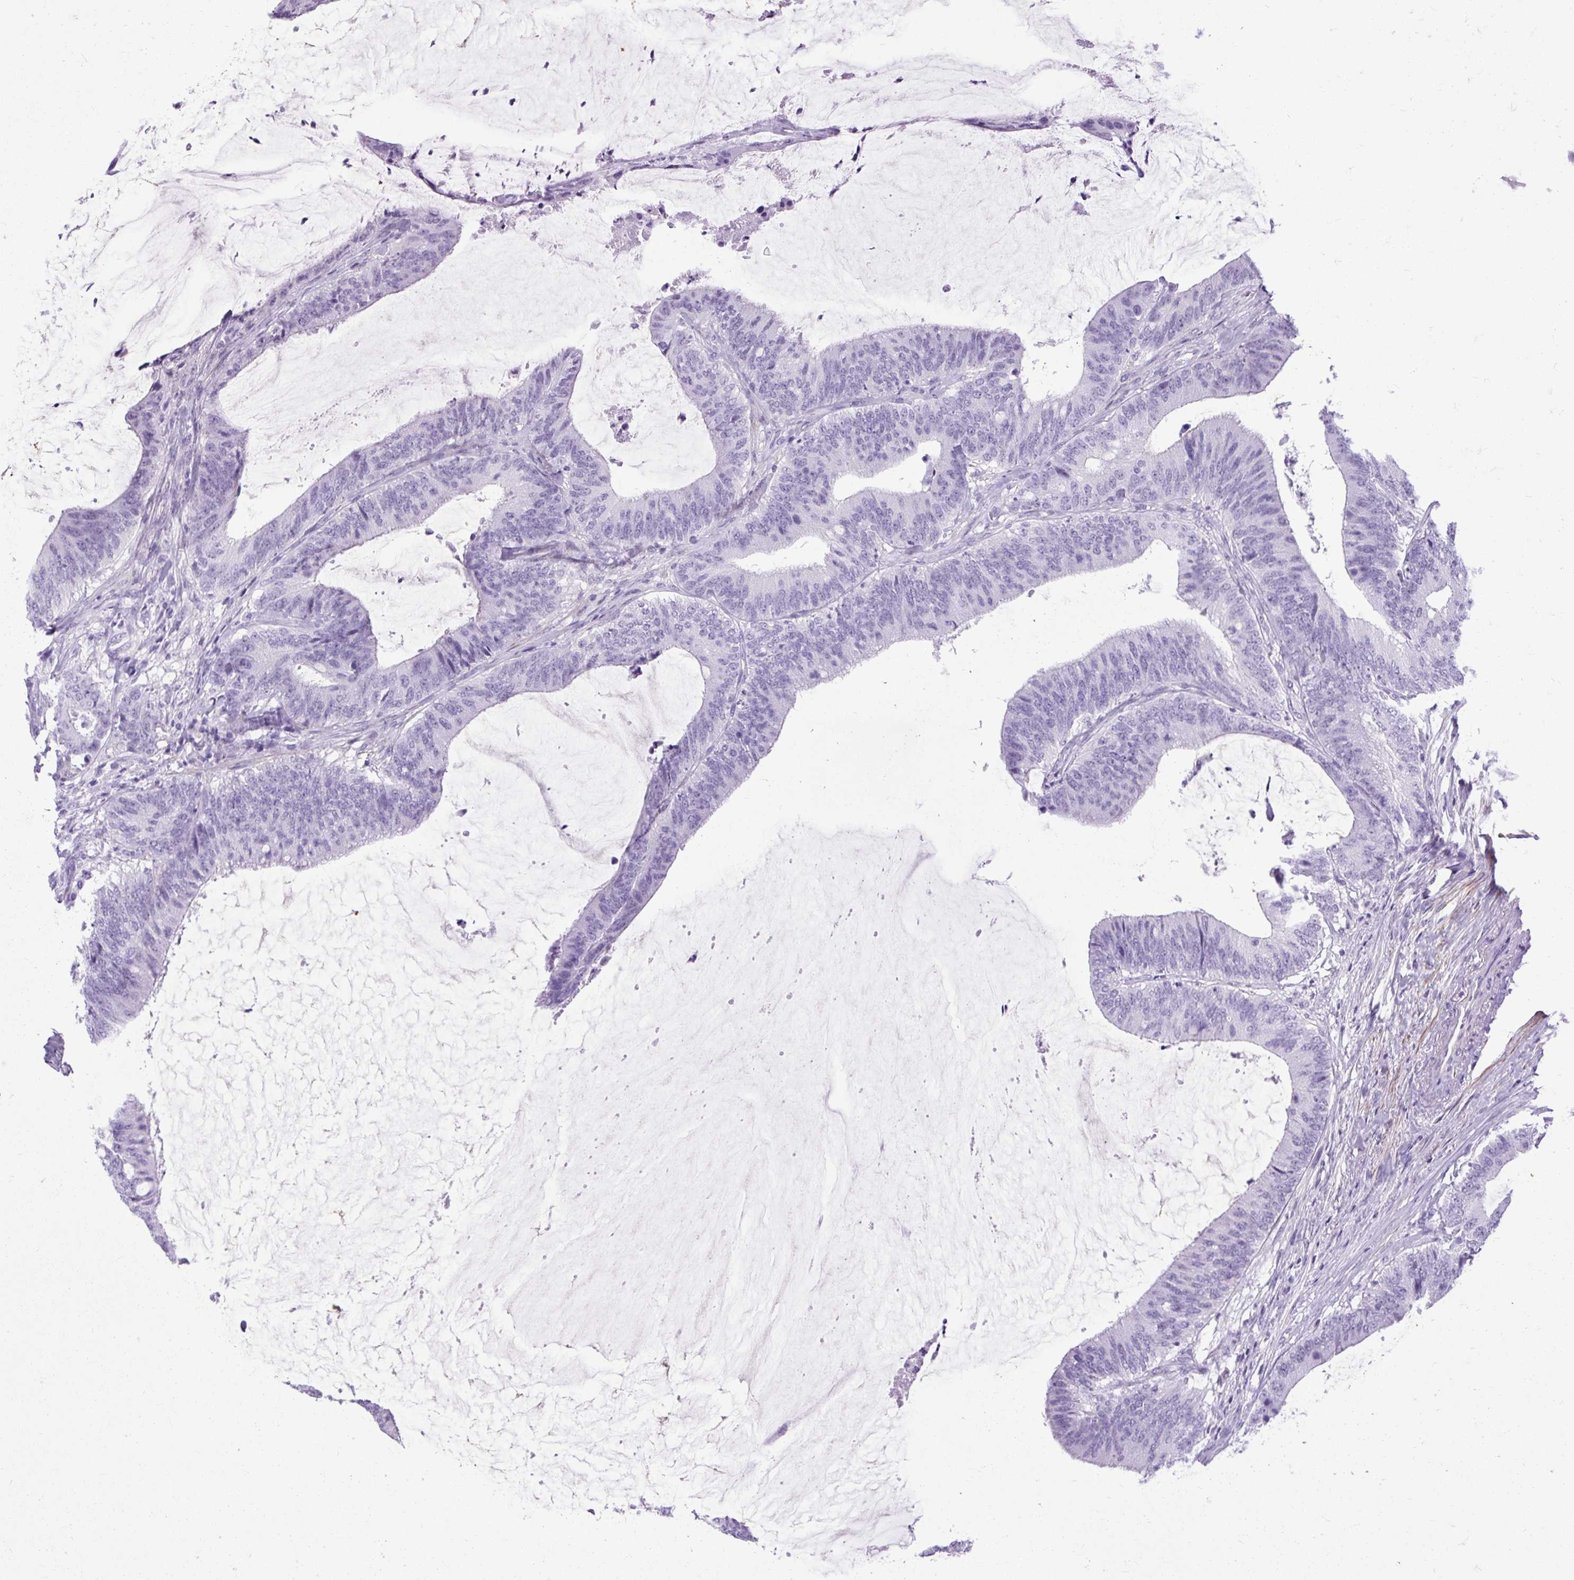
{"staining": {"intensity": "negative", "quantity": "none", "location": "none"}, "tissue": "colorectal cancer", "cell_type": "Tumor cells", "image_type": "cancer", "snomed": [{"axis": "morphology", "description": "Adenocarcinoma, NOS"}, {"axis": "topography", "description": "Colon"}], "caption": "The immunohistochemistry micrograph has no significant staining in tumor cells of colorectal adenocarcinoma tissue.", "gene": "DPP6", "patient": {"sex": "female", "age": 43}}